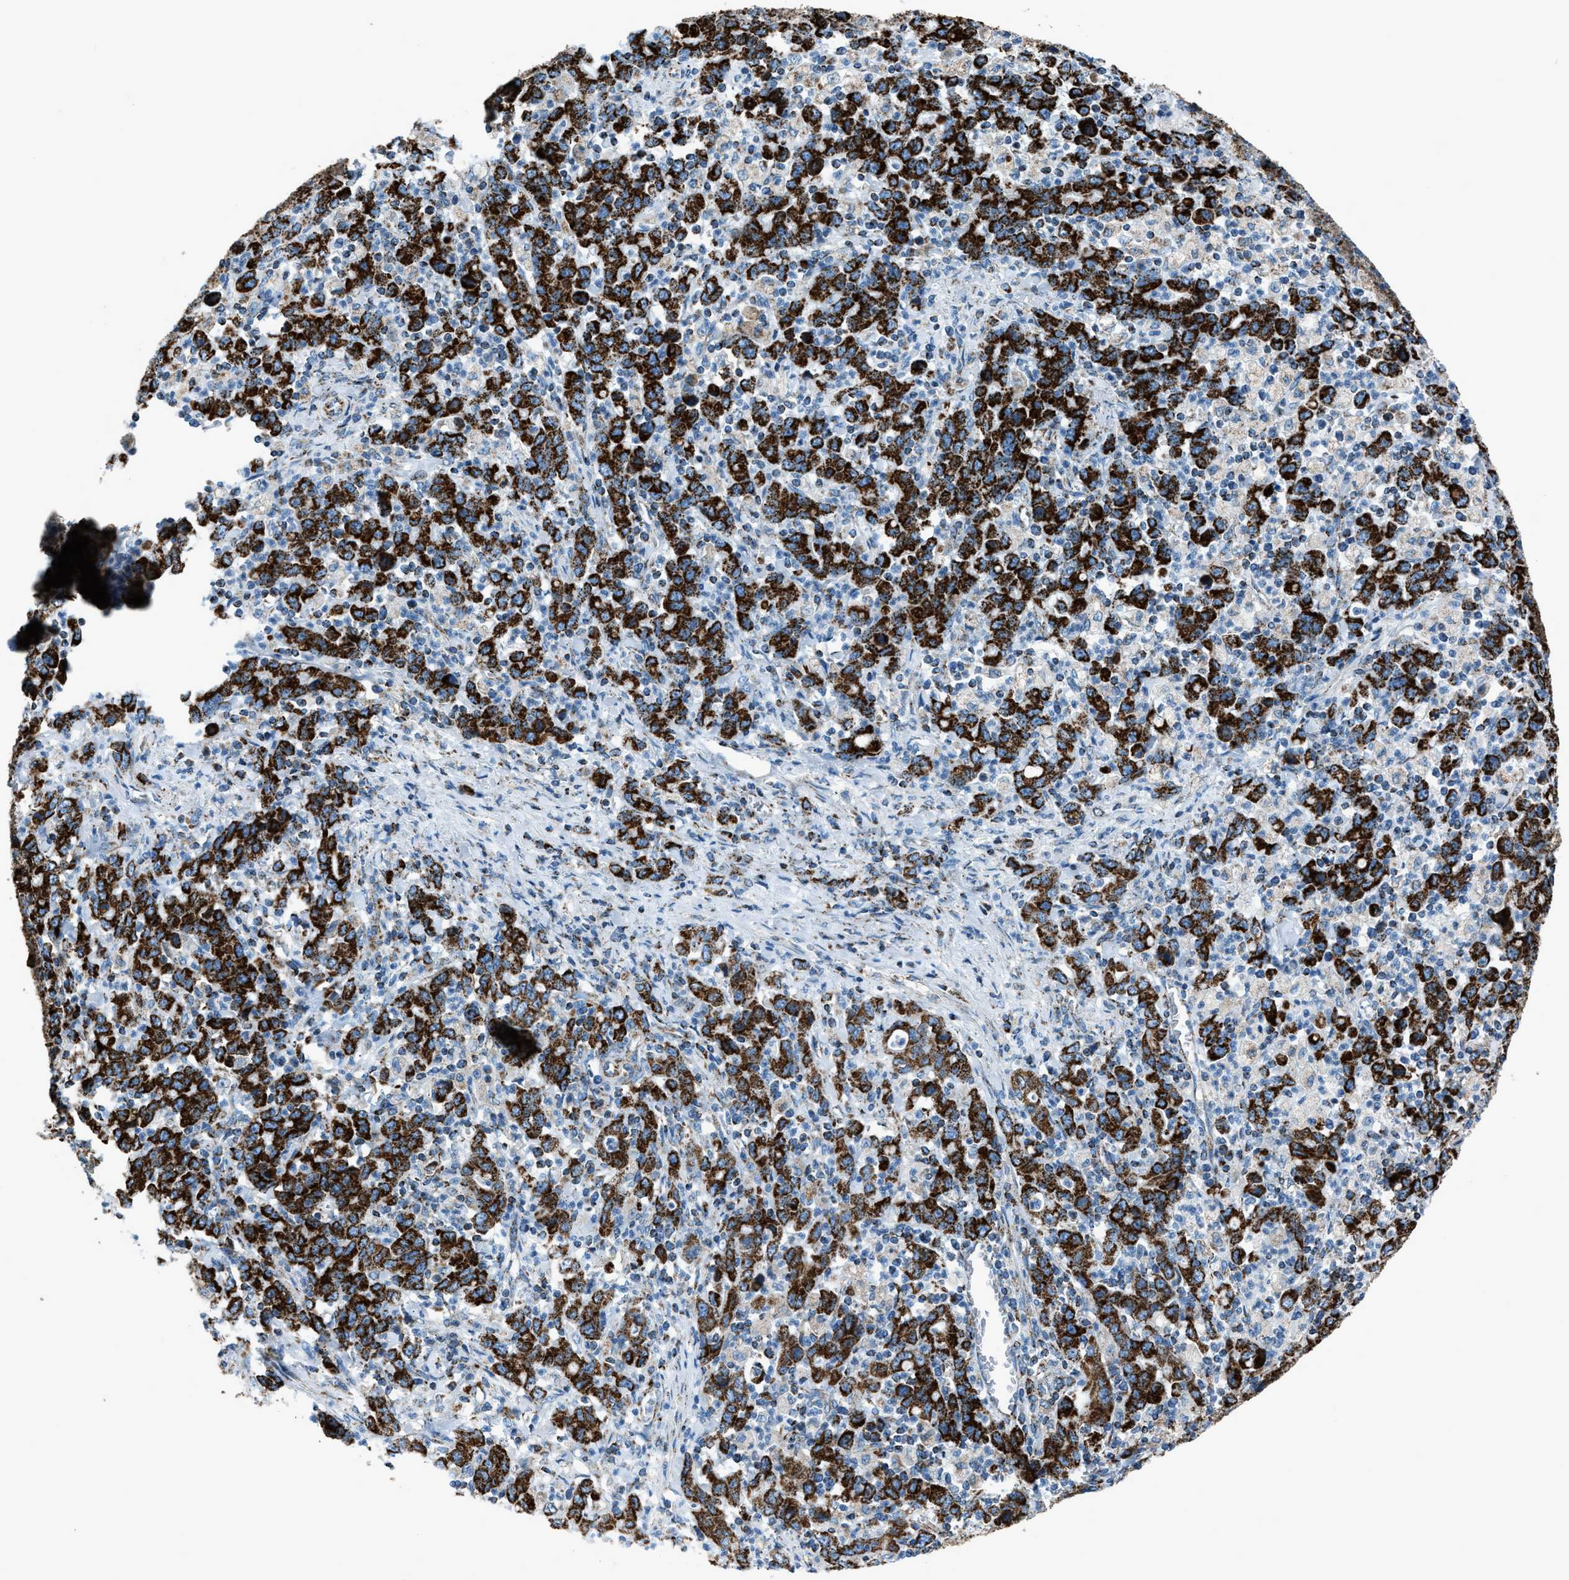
{"staining": {"intensity": "strong", "quantity": ">75%", "location": "cytoplasmic/membranous"}, "tissue": "stomach cancer", "cell_type": "Tumor cells", "image_type": "cancer", "snomed": [{"axis": "morphology", "description": "Adenocarcinoma, NOS"}, {"axis": "topography", "description": "Stomach, upper"}], "caption": "This micrograph displays stomach cancer stained with immunohistochemistry (IHC) to label a protein in brown. The cytoplasmic/membranous of tumor cells show strong positivity for the protein. Nuclei are counter-stained blue.", "gene": "MDH2", "patient": {"sex": "male", "age": 69}}